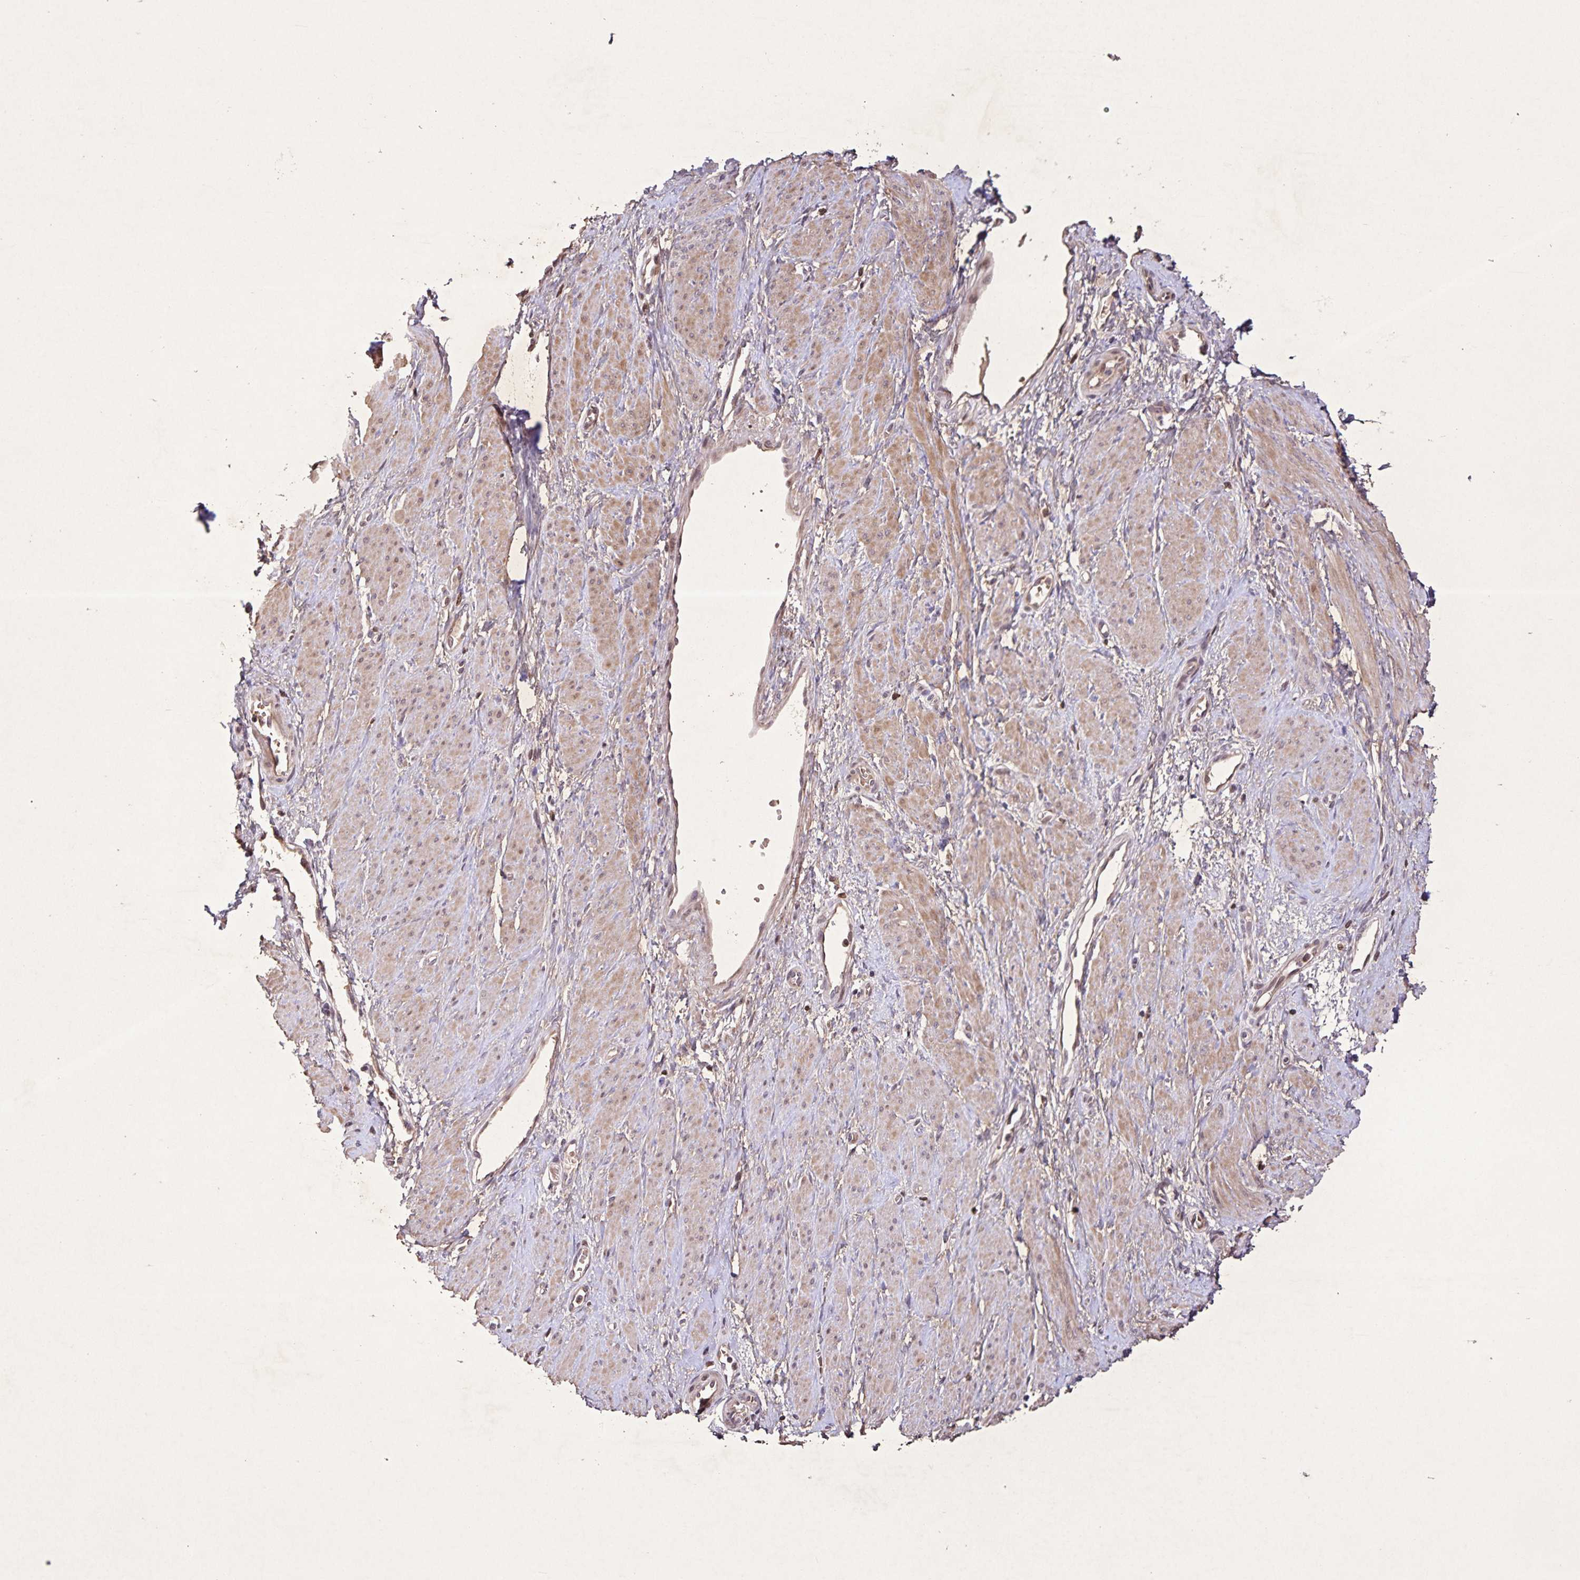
{"staining": {"intensity": "weak", "quantity": "25%-75%", "location": "cytoplasmic/membranous"}, "tissue": "smooth muscle", "cell_type": "Smooth muscle cells", "image_type": "normal", "snomed": [{"axis": "morphology", "description": "Normal tissue, NOS"}, {"axis": "topography", "description": "Smooth muscle"}, {"axis": "topography", "description": "Uterus"}], "caption": "A low amount of weak cytoplasmic/membranous positivity is seen in about 25%-75% of smooth muscle cells in unremarkable smooth muscle. (DAB (3,3'-diaminobenzidine) = brown stain, brightfield microscopy at high magnification).", "gene": "GDF2", "patient": {"sex": "female", "age": 39}}